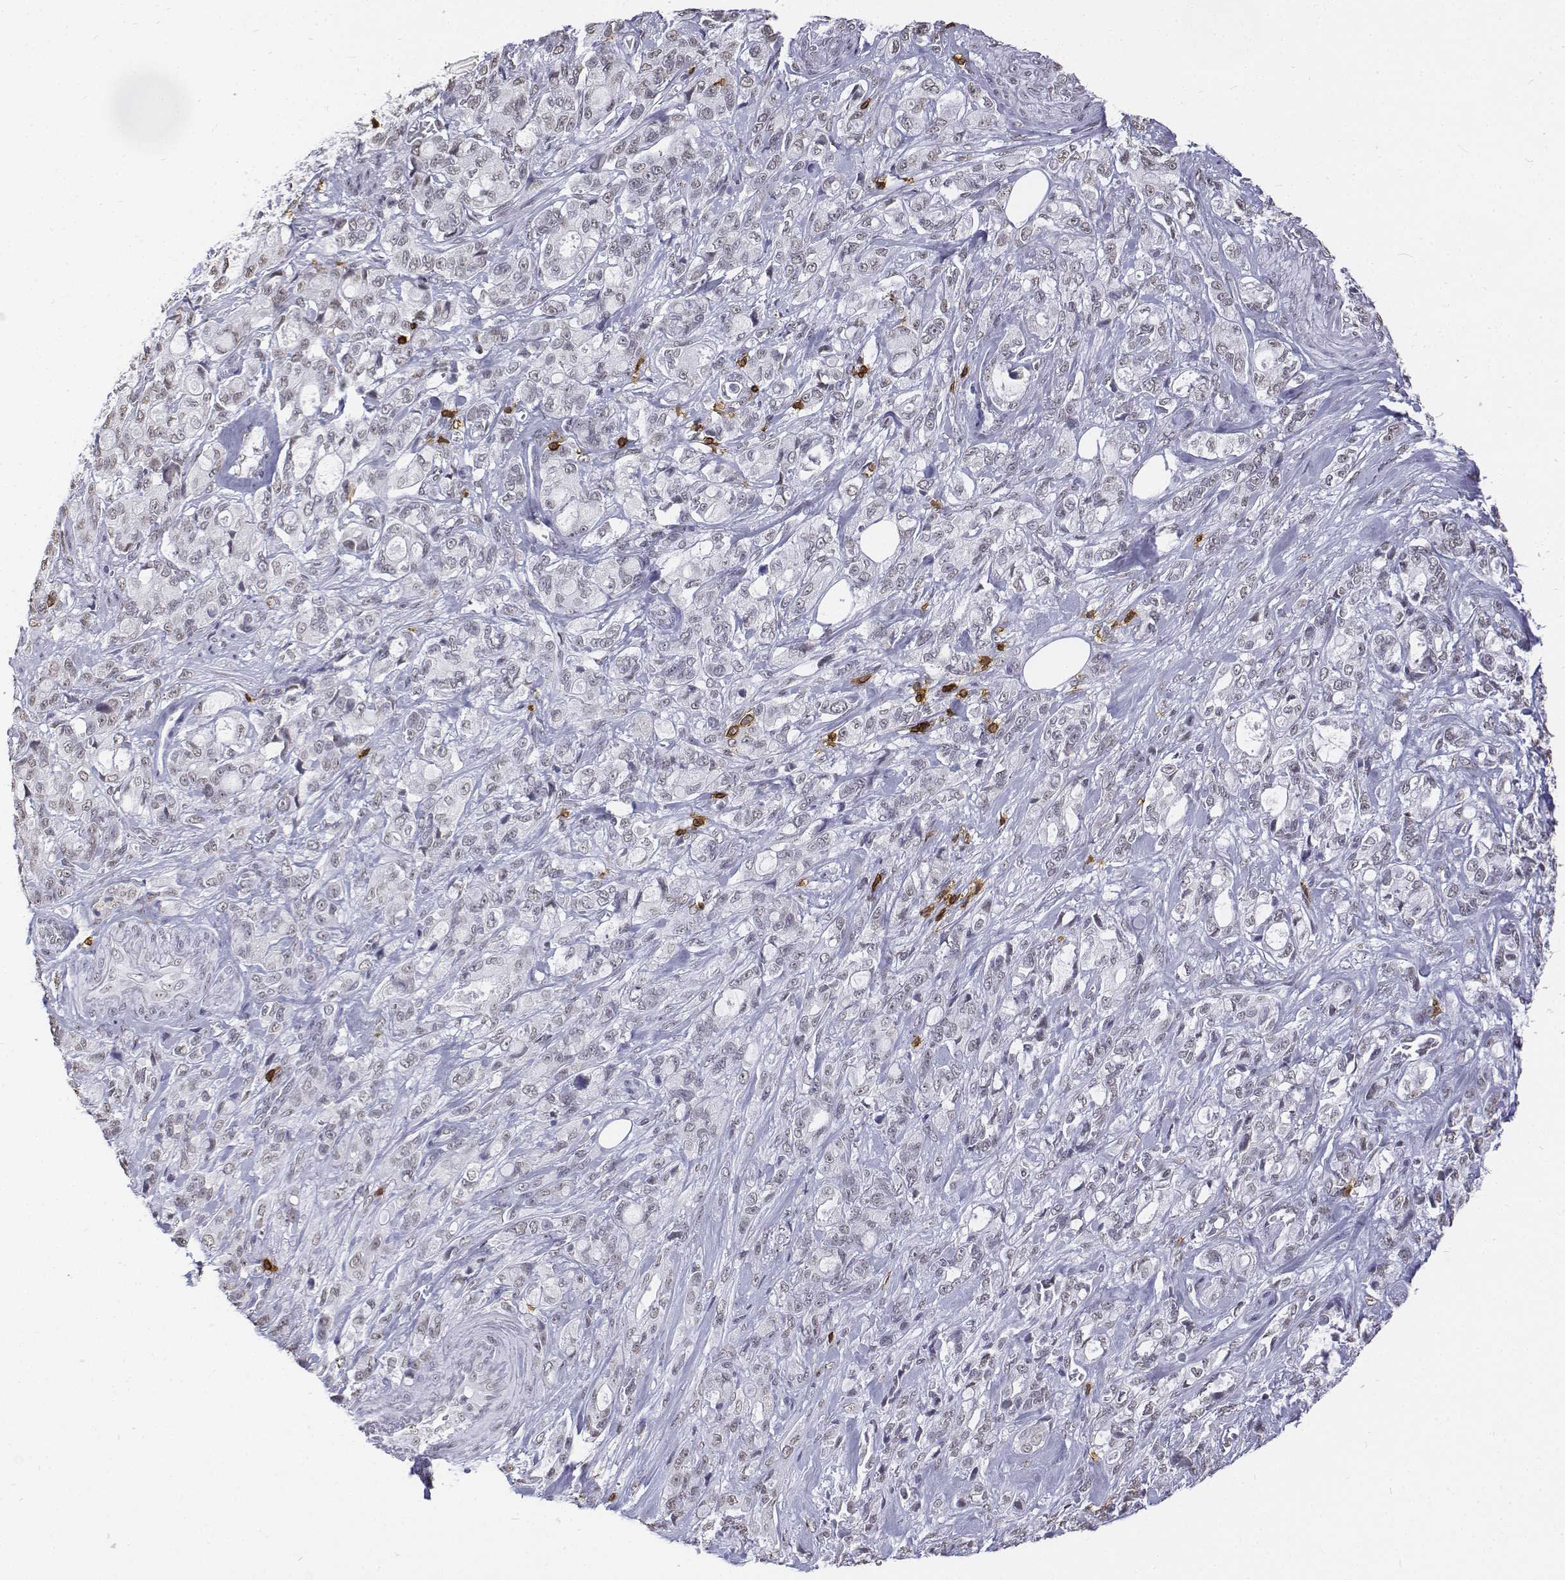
{"staining": {"intensity": "negative", "quantity": "none", "location": "none"}, "tissue": "stomach cancer", "cell_type": "Tumor cells", "image_type": "cancer", "snomed": [{"axis": "morphology", "description": "Adenocarcinoma, NOS"}, {"axis": "topography", "description": "Stomach"}], "caption": "Image shows no protein staining in tumor cells of adenocarcinoma (stomach) tissue.", "gene": "CD3E", "patient": {"sex": "male", "age": 63}}